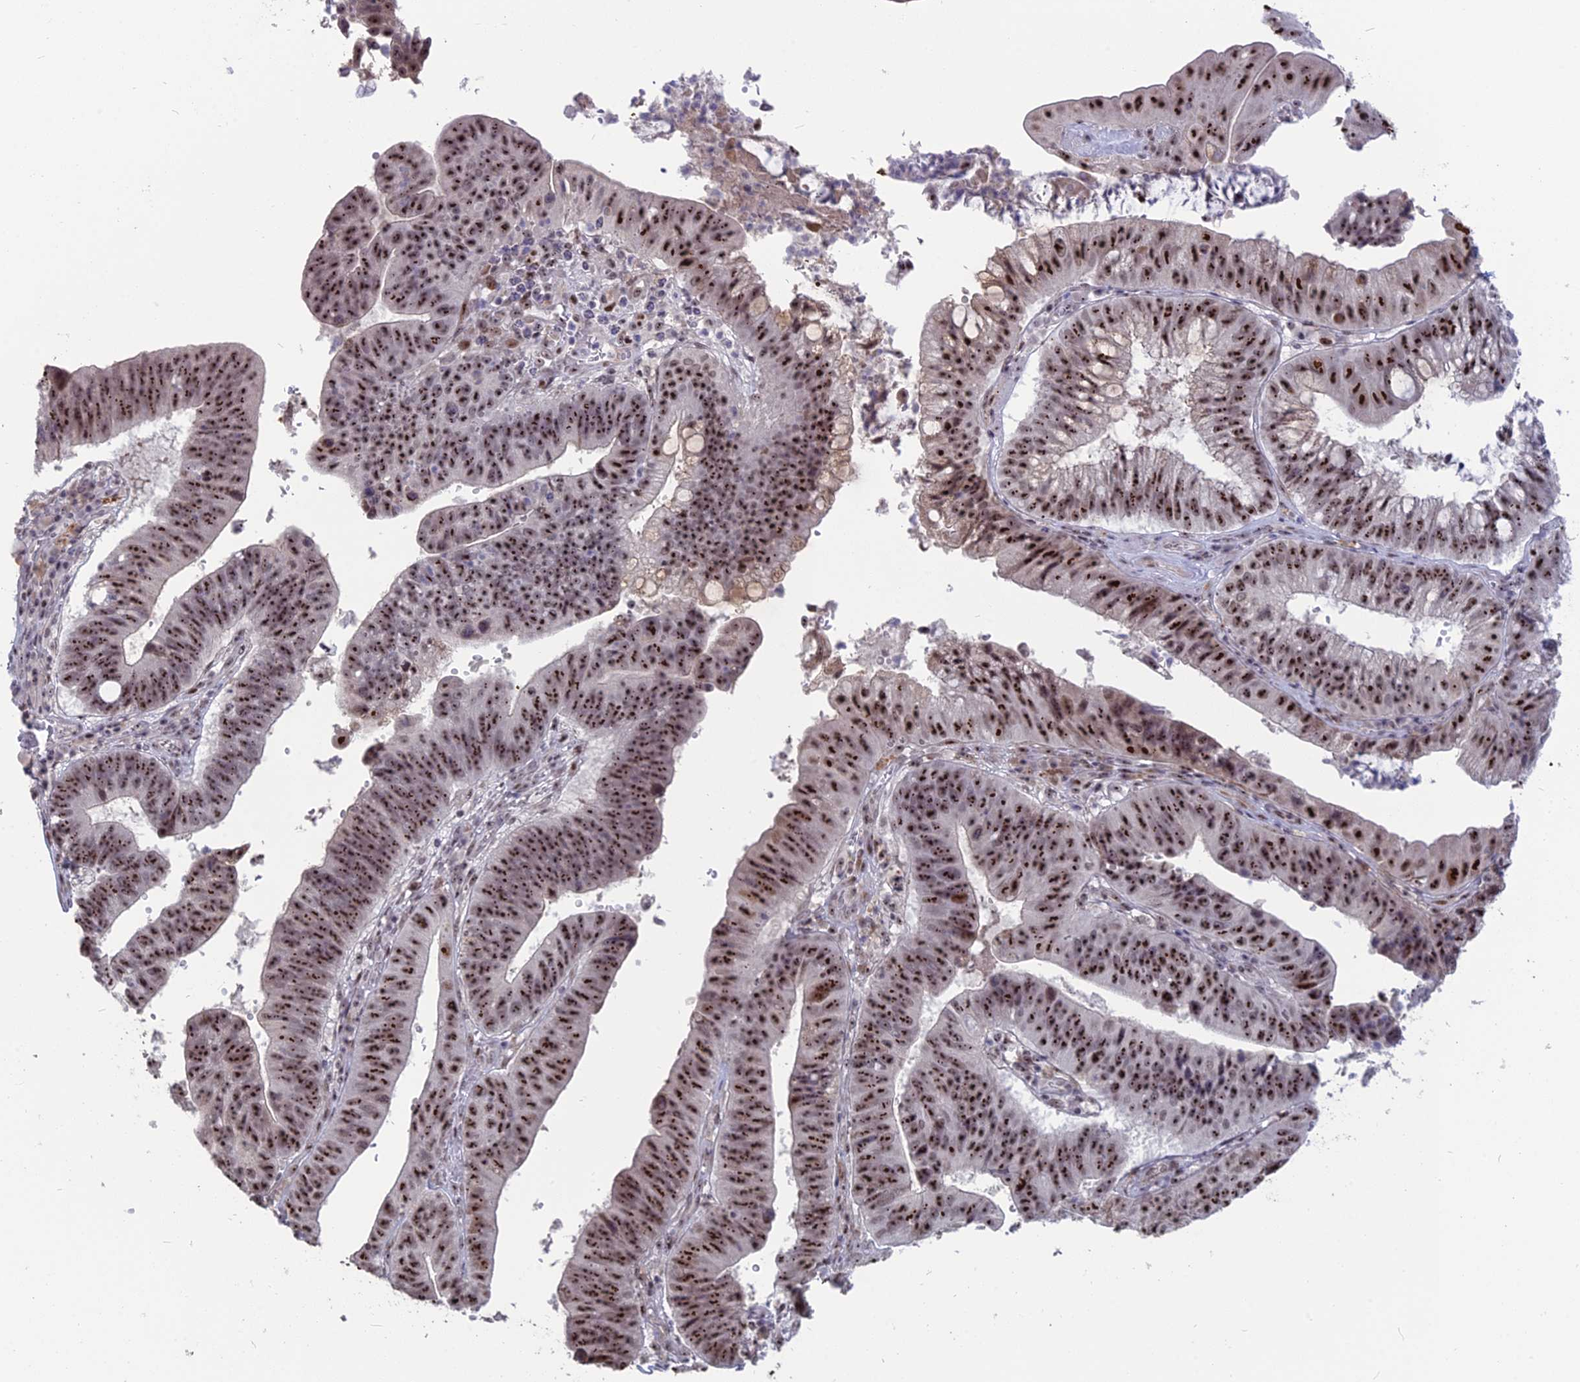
{"staining": {"intensity": "strong", "quantity": ">75%", "location": "nuclear"}, "tissue": "stomach cancer", "cell_type": "Tumor cells", "image_type": "cancer", "snomed": [{"axis": "morphology", "description": "Adenocarcinoma, NOS"}, {"axis": "topography", "description": "Stomach"}], "caption": "IHC staining of adenocarcinoma (stomach), which displays high levels of strong nuclear staining in approximately >75% of tumor cells indicating strong nuclear protein expression. The staining was performed using DAB (3,3'-diaminobenzidine) (brown) for protein detection and nuclei were counterstained in hematoxylin (blue).", "gene": "FAM131A", "patient": {"sex": "male", "age": 59}}